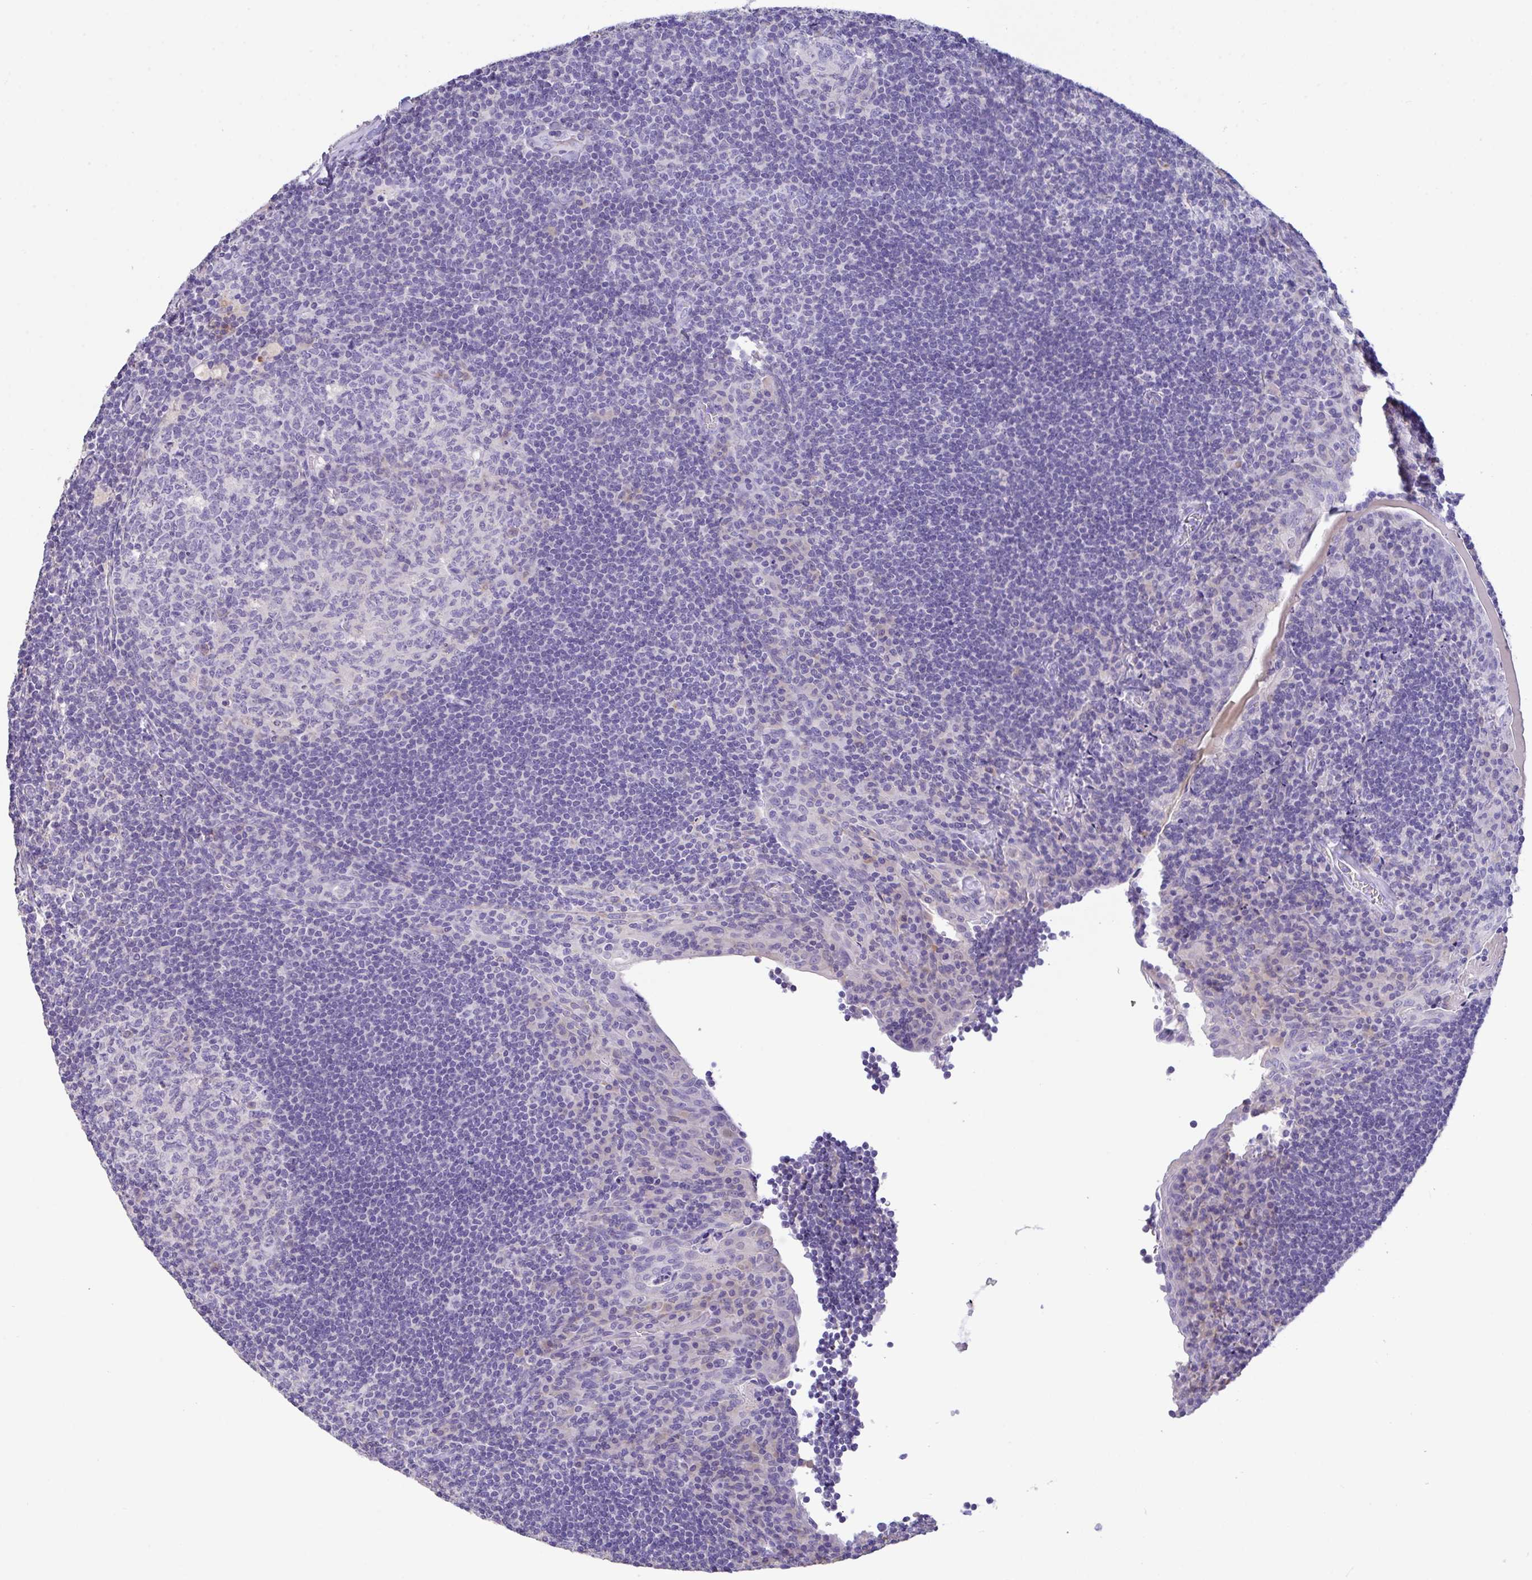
{"staining": {"intensity": "negative", "quantity": "none", "location": "none"}, "tissue": "tonsil", "cell_type": "Germinal center cells", "image_type": "normal", "snomed": [{"axis": "morphology", "description": "Normal tissue, NOS"}, {"axis": "topography", "description": "Tonsil"}], "caption": "Tonsil stained for a protein using immunohistochemistry displays no positivity germinal center cells.", "gene": "CA10", "patient": {"sex": "male", "age": 17}}